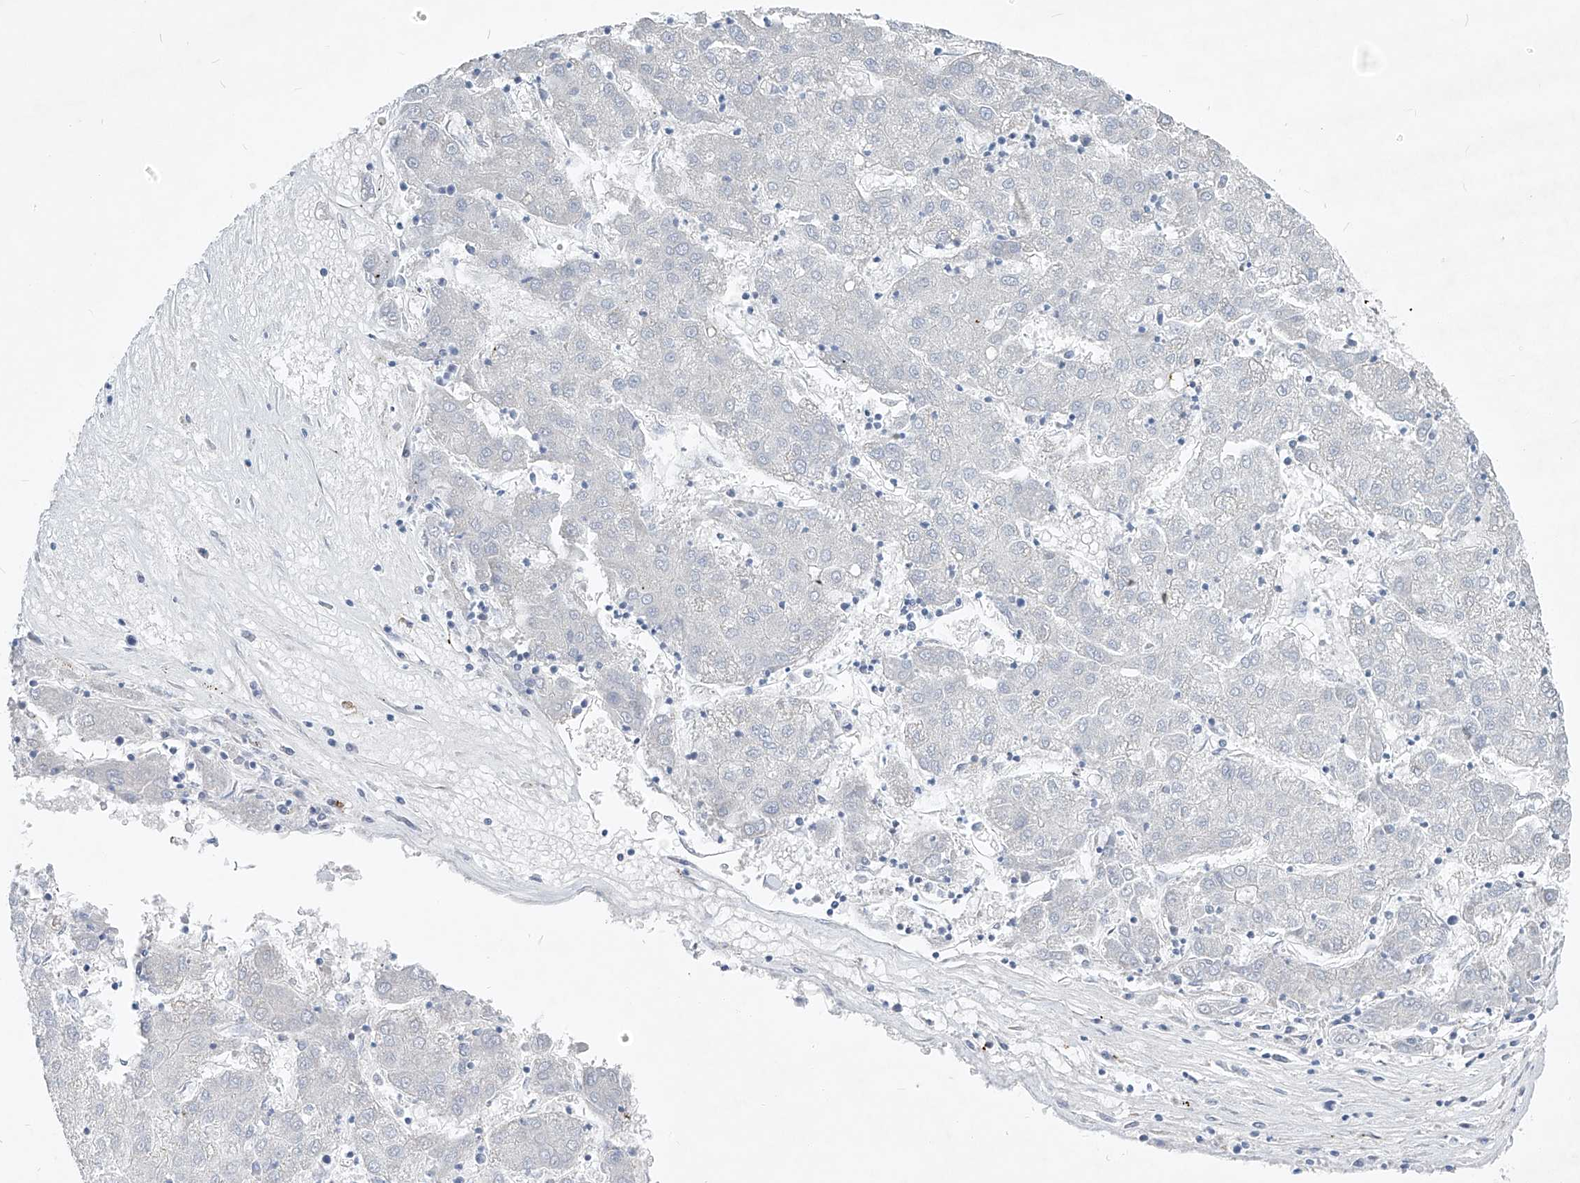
{"staining": {"intensity": "negative", "quantity": "none", "location": "none"}, "tissue": "liver cancer", "cell_type": "Tumor cells", "image_type": "cancer", "snomed": [{"axis": "morphology", "description": "Carcinoma, Hepatocellular, NOS"}, {"axis": "topography", "description": "Liver"}], "caption": "Immunohistochemistry histopathology image of neoplastic tissue: liver hepatocellular carcinoma stained with DAB demonstrates no significant protein staining in tumor cells.", "gene": "FRS3", "patient": {"sex": "male", "age": 72}}